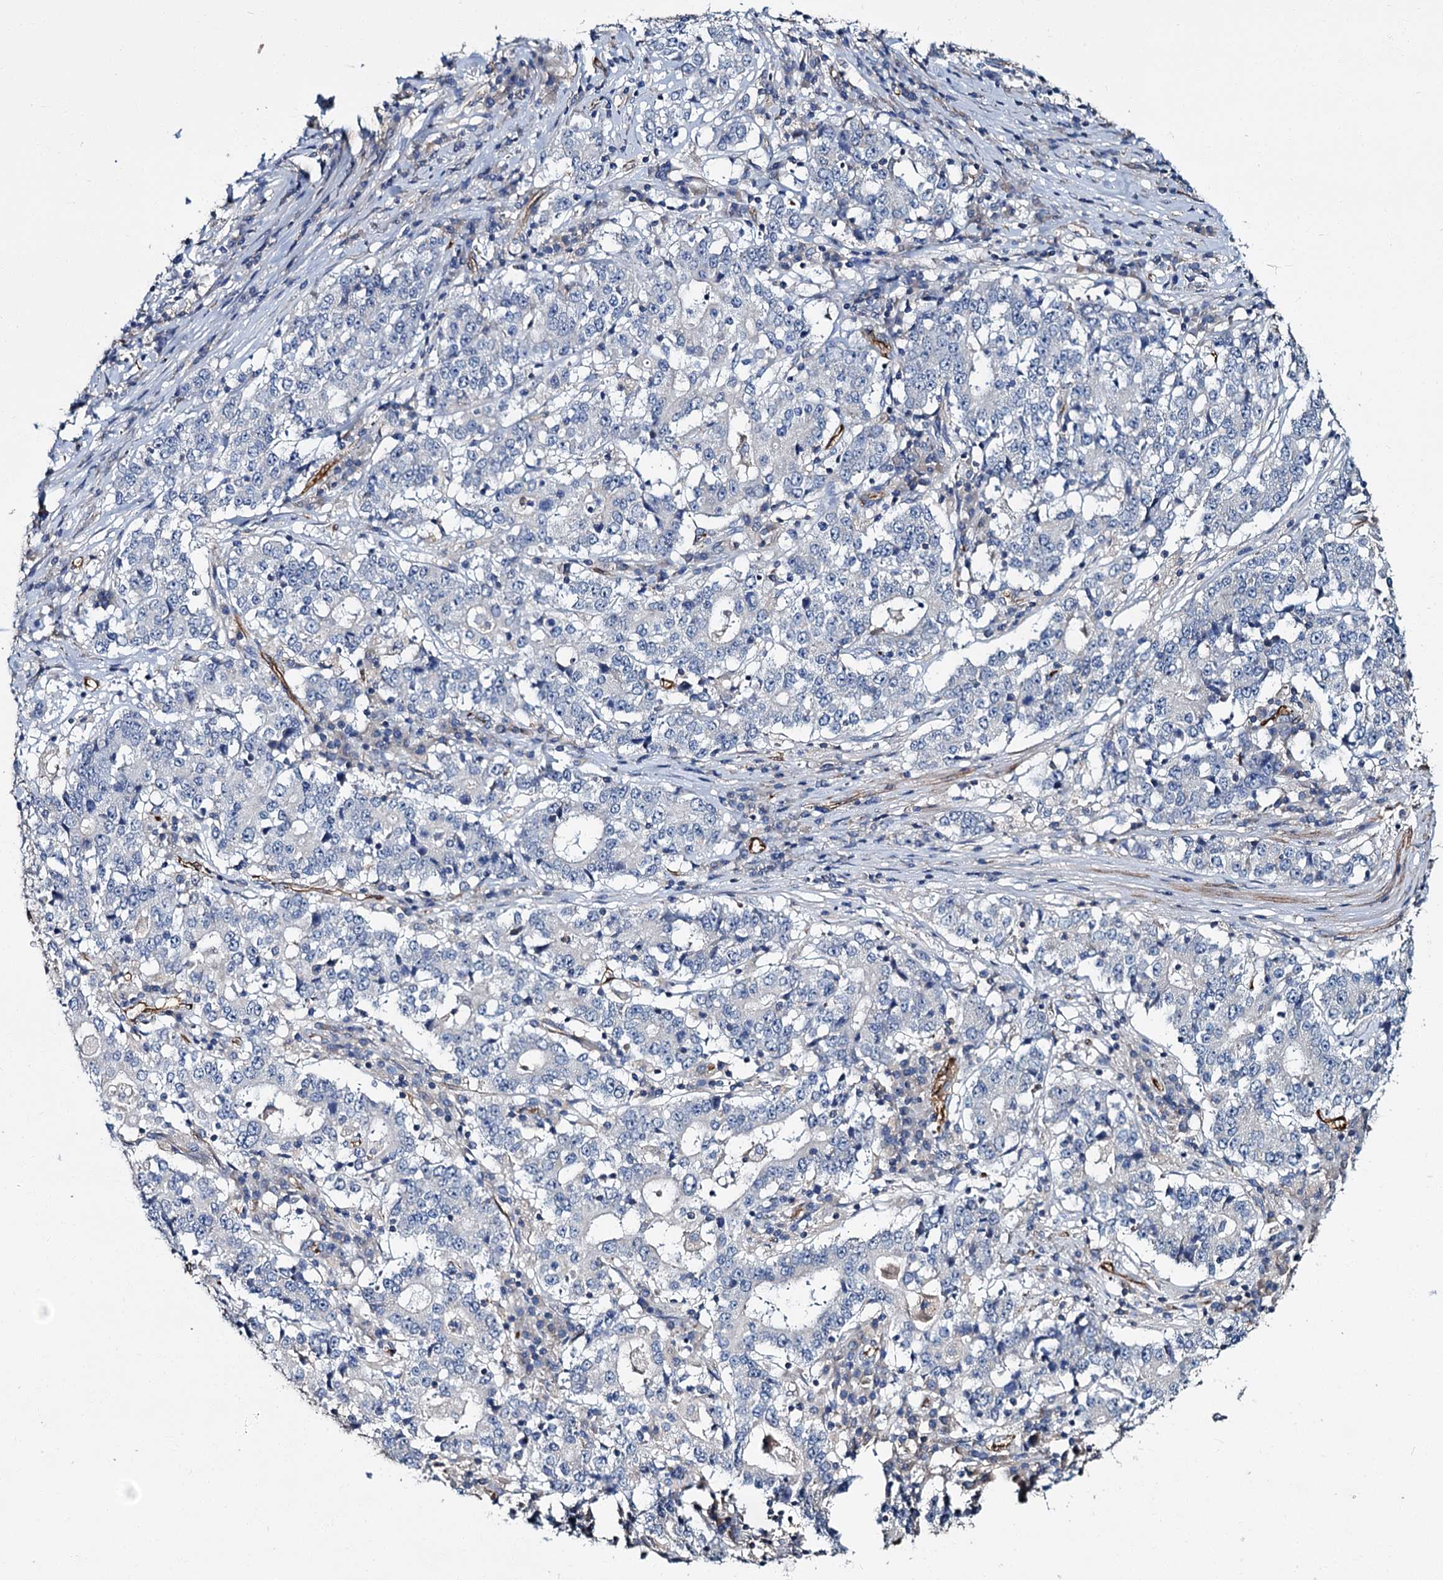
{"staining": {"intensity": "negative", "quantity": "none", "location": "none"}, "tissue": "stomach cancer", "cell_type": "Tumor cells", "image_type": "cancer", "snomed": [{"axis": "morphology", "description": "Adenocarcinoma, NOS"}, {"axis": "topography", "description": "Stomach"}], "caption": "Human stomach adenocarcinoma stained for a protein using IHC exhibits no positivity in tumor cells.", "gene": "CACNA1C", "patient": {"sex": "male", "age": 59}}